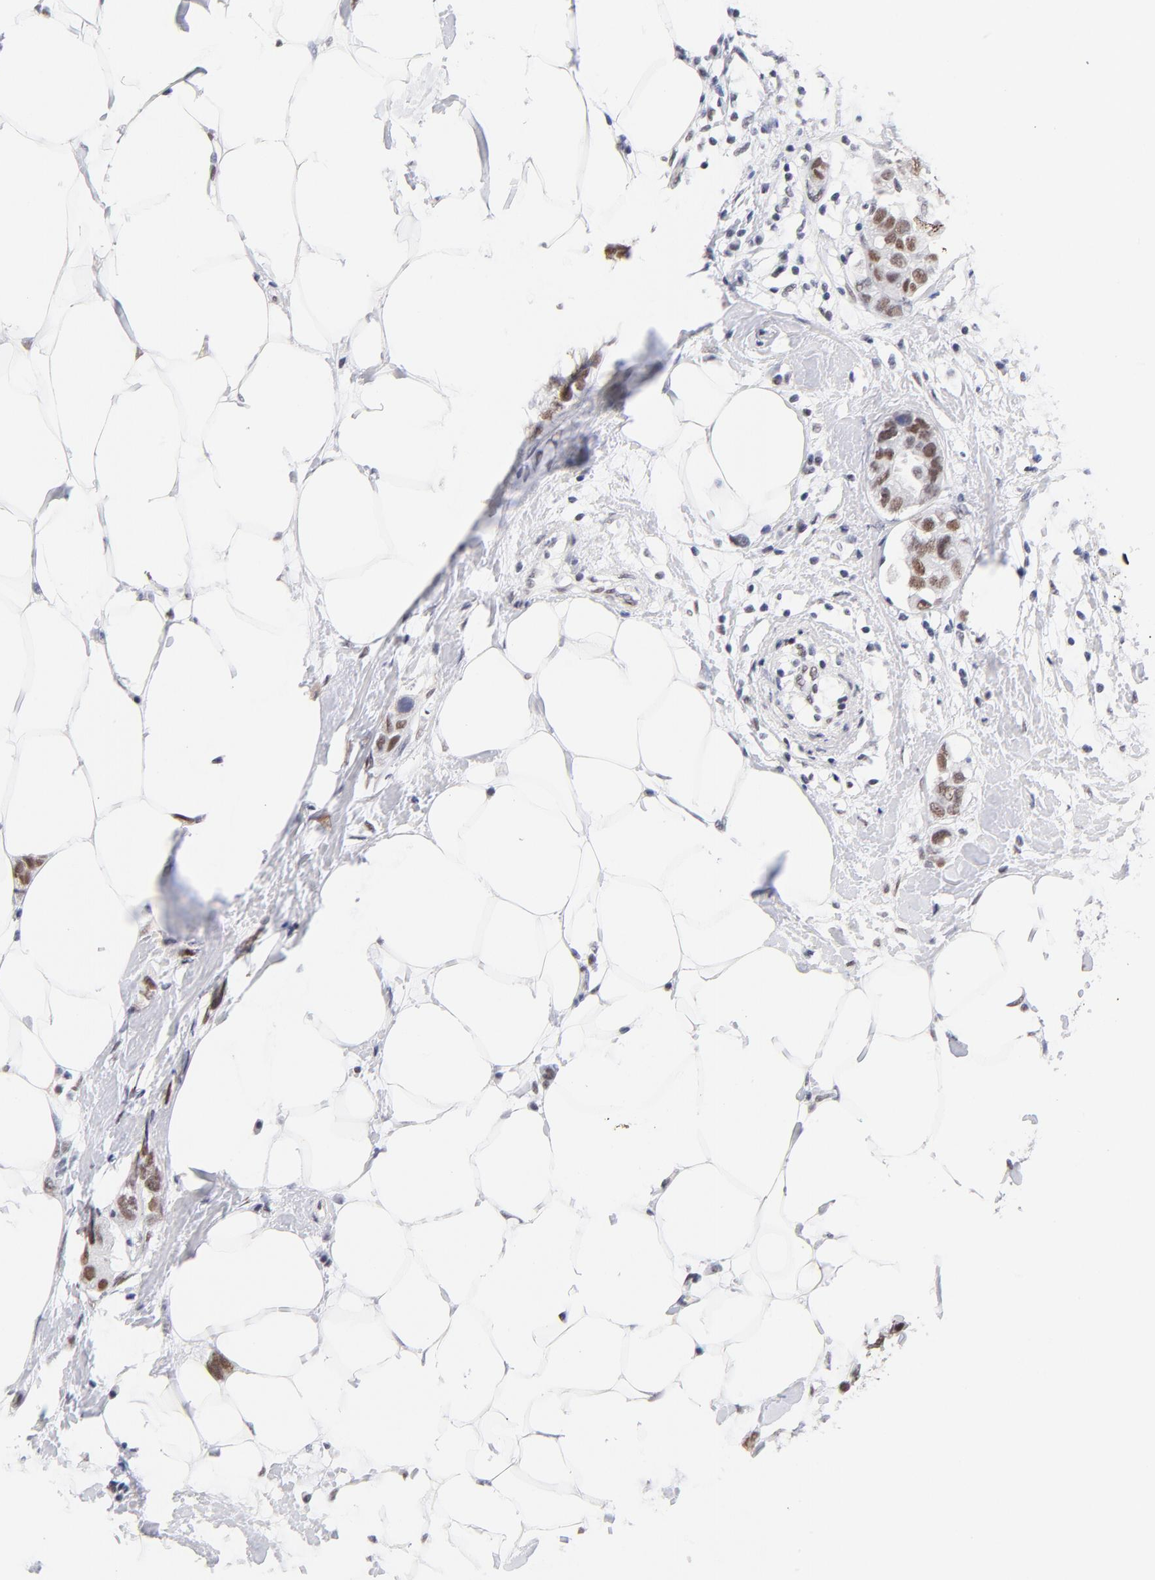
{"staining": {"intensity": "moderate", "quantity": ">75%", "location": "nuclear"}, "tissue": "breast cancer", "cell_type": "Tumor cells", "image_type": "cancer", "snomed": [{"axis": "morphology", "description": "Normal tissue, NOS"}, {"axis": "morphology", "description": "Duct carcinoma"}, {"axis": "topography", "description": "Breast"}], "caption": "Immunohistochemistry (IHC) image of neoplastic tissue: breast infiltrating ductal carcinoma stained using IHC demonstrates medium levels of moderate protein expression localized specifically in the nuclear of tumor cells, appearing as a nuclear brown color.", "gene": "ZNF74", "patient": {"sex": "female", "age": 50}}